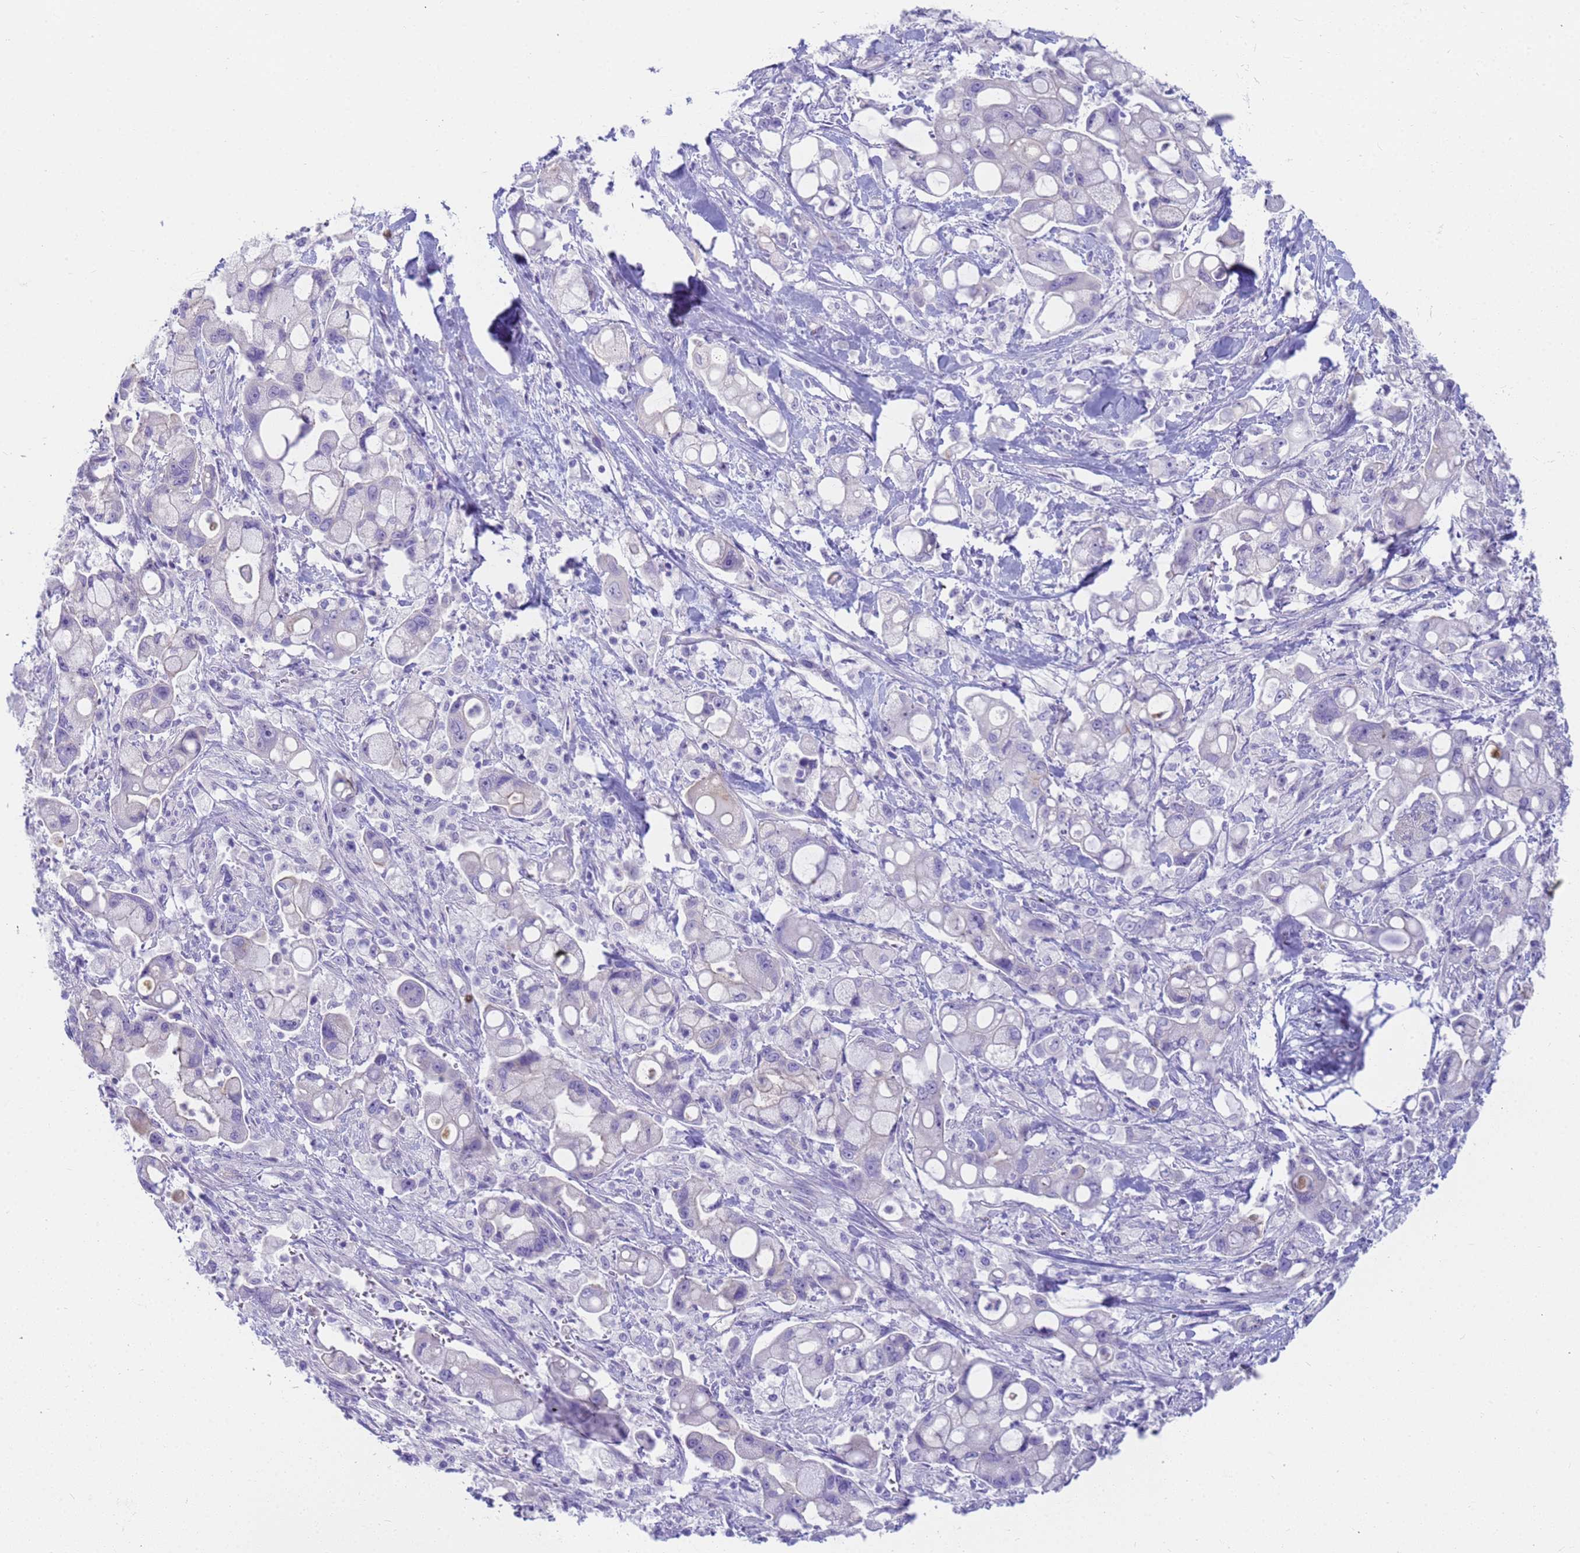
{"staining": {"intensity": "negative", "quantity": "none", "location": "none"}, "tissue": "pancreatic cancer", "cell_type": "Tumor cells", "image_type": "cancer", "snomed": [{"axis": "morphology", "description": "Adenocarcinoma, NOS"}, {"axis": "topography", "description": "Pancreas"}], "caption": "A high-resolution image shows immunohistochemistry (IHC) staining of pancreatic adenocarcinoma, which exhibits no significant staining in tumor cells.", "gene": "RNASE2", "patient": {"sex": "male", "age": 68}}